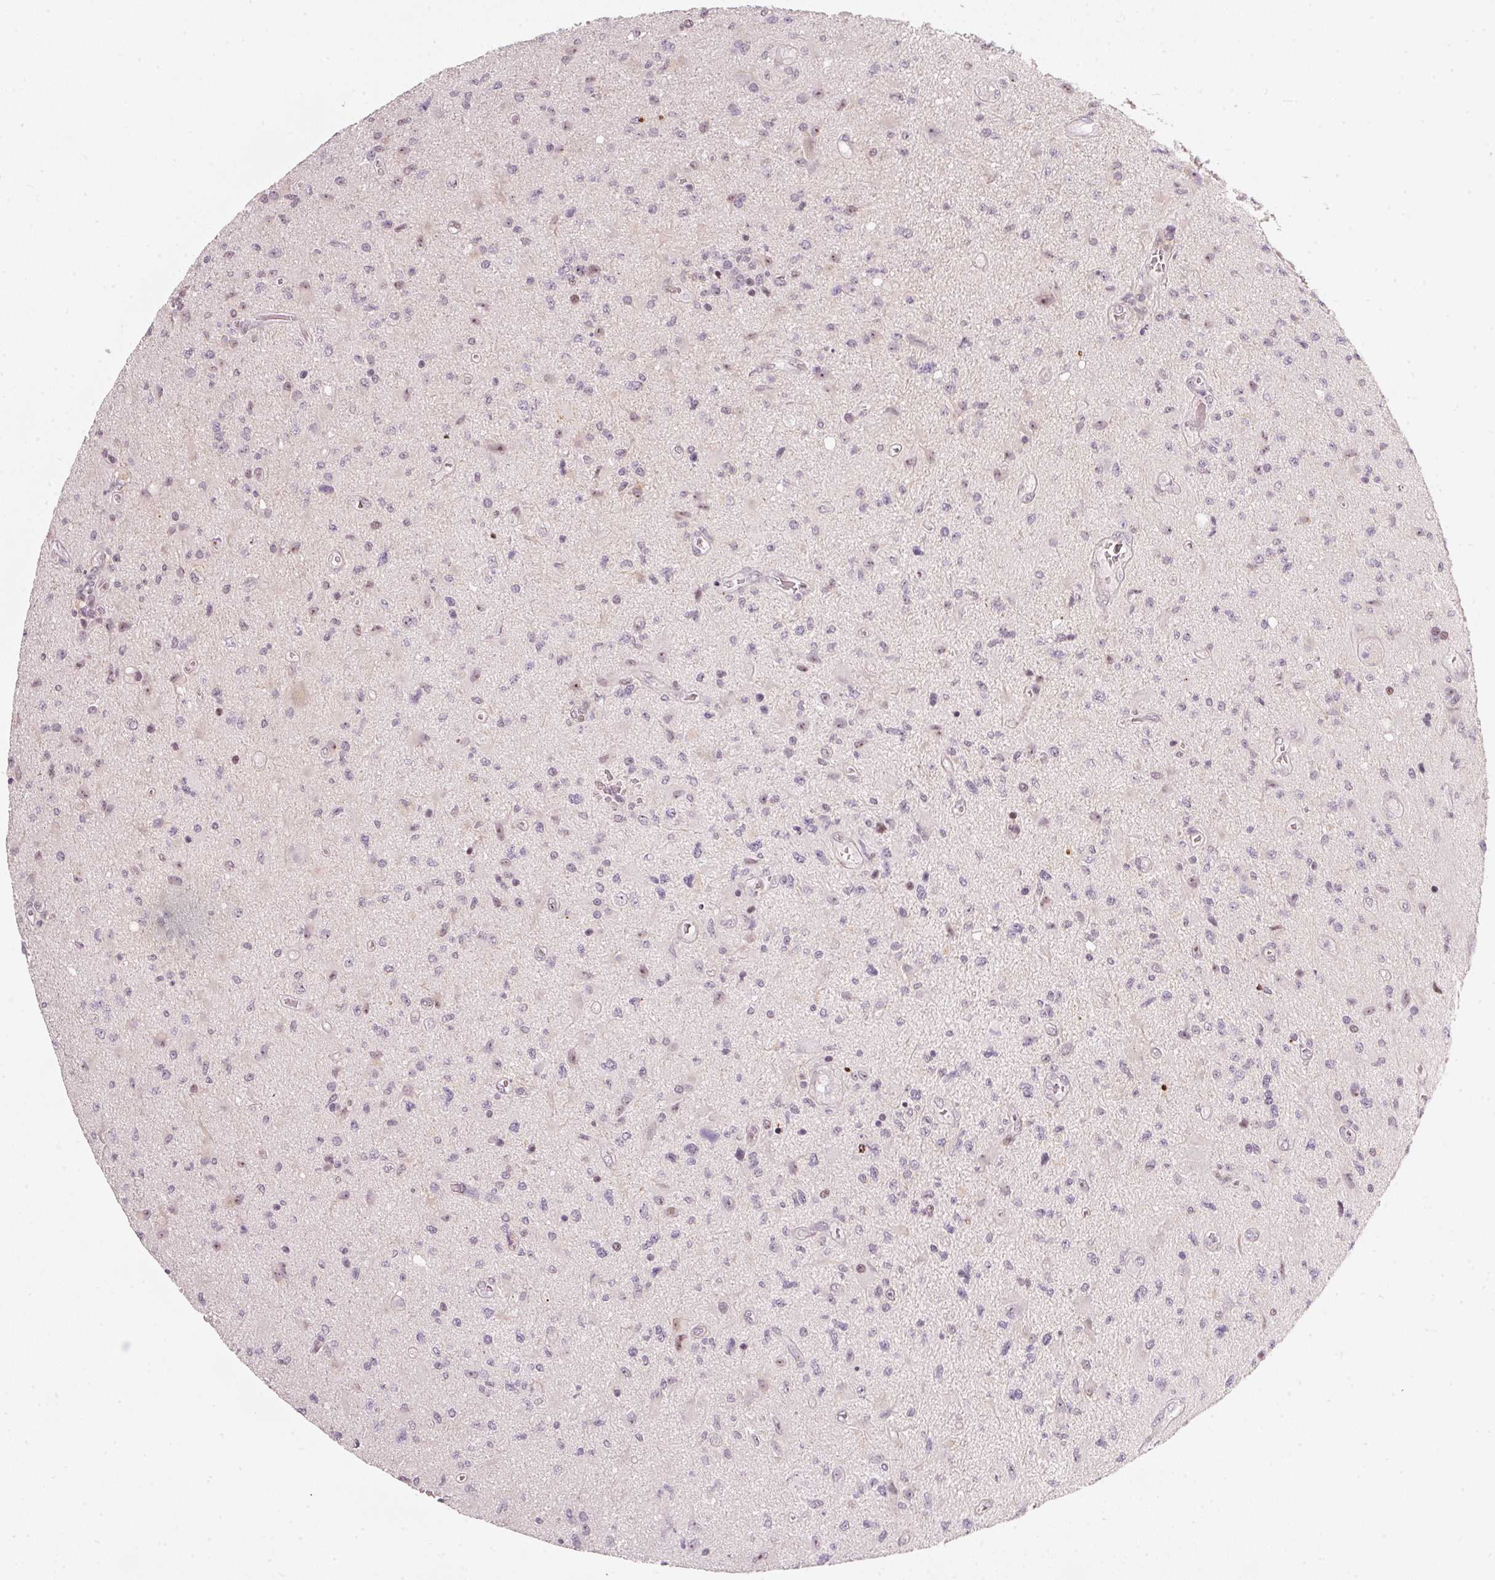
{"staining": {"intensity": "weak", "quantity": "25%-75%", "location": "nuclear"}, "tissue": "glioma", "cell_type": "Tumor cells", "image_type": "cancer", "snomed": [{"axis": "morphology", "description": "Glioma, malignant, High grade"}, {"axis": "topography", "description": "Brain"}], "caption": "High-grade glioma (malignant) was stained to show a protein in brown. There is low levels of weak nuclear staining in about 25%-75% of tumor cells. (Stains: DAB in brown, nuclei in blue, Microscopy: brightfield microscopy at high magnification).", "gene": "MXRA8", "patient": {"sex": "male", "age": 67}}